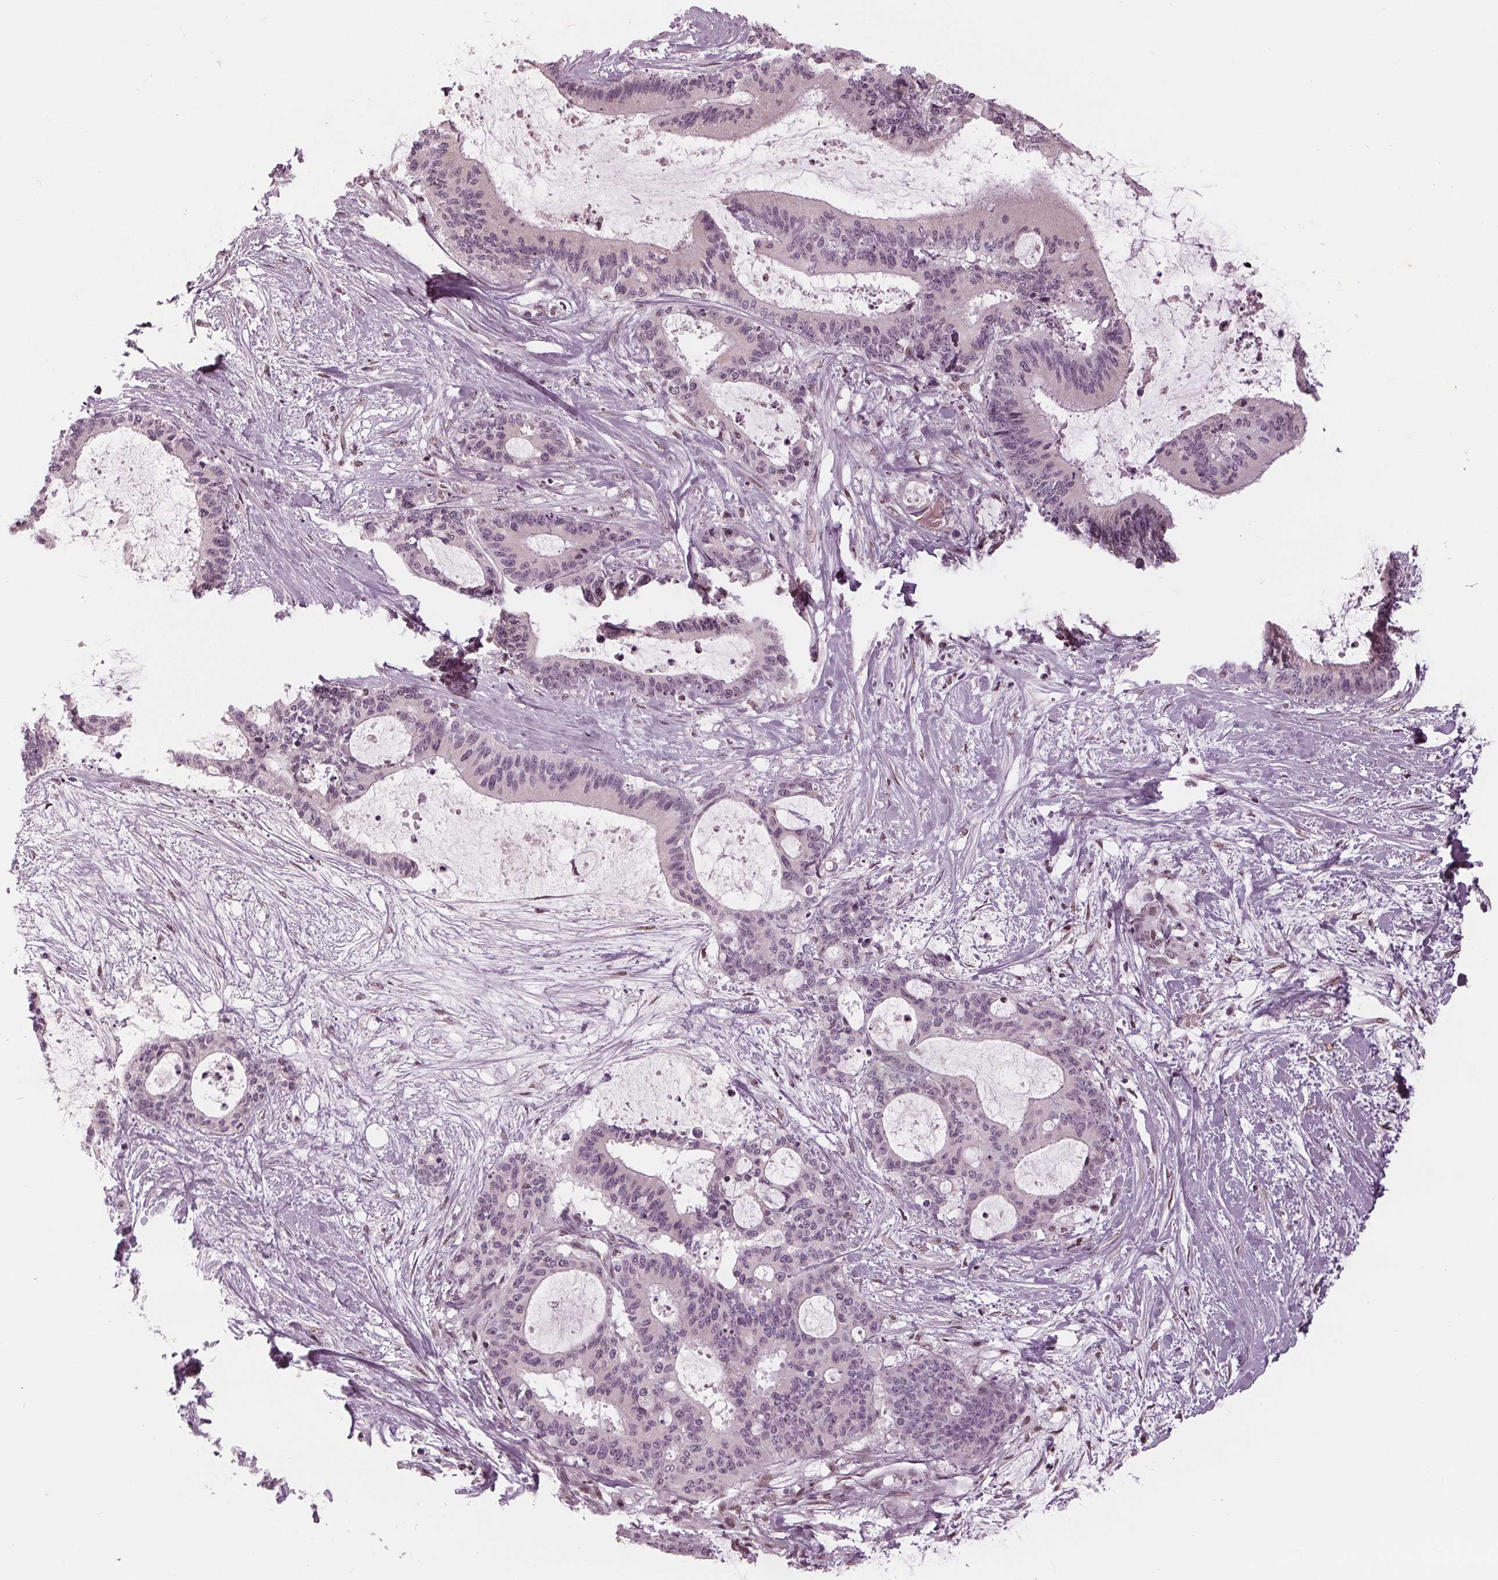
{"staining": {"intensity": "negative", "quantity": "none", "location": "none"}, "tissue": "liver cancer", "cell_type": "Tumor cells", "image_type": "cancer", "snomed": [{"axis": "morphology", "description": "Cholangiocarcinoma"}, {"axis": "topography", "description": "Liver"}], "caption": "Immunohistochemistry (IHC) of liver cholangiocarcinoma exhibits no positivity in tumor cells.", "gene": "DNMT3L", "patient": {"sex": "female", "age": 73}}